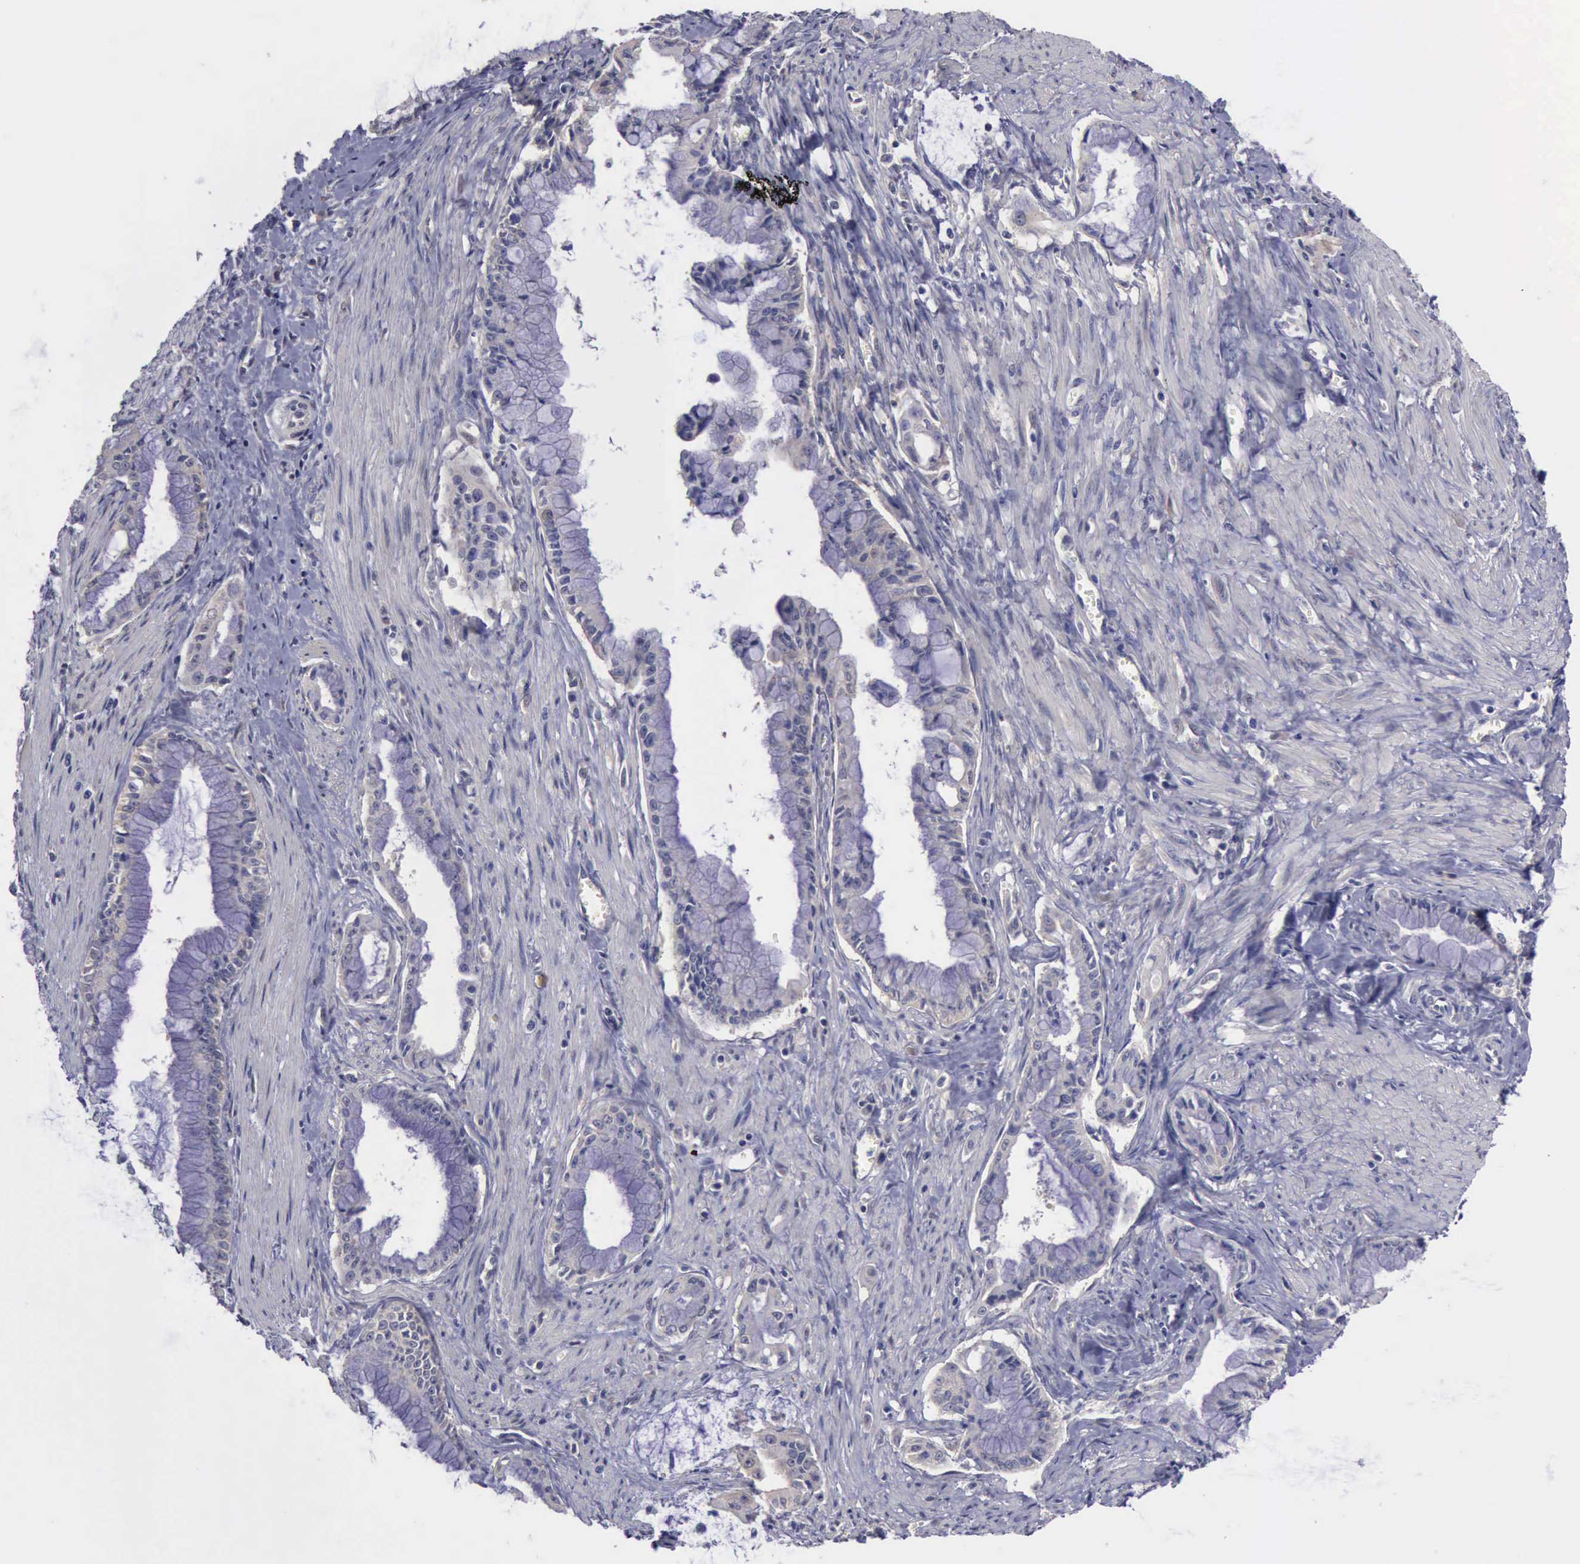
{"staining": {"intensity": "negative", "quantity": "none", "location": "none"}, "tissue": "pancreatic cancer", "cell_type": "Tumor cells", "image_type": "cancer", "snomed": [{"axis": "morphology", "description": "Adenocarcinoma, NOS"}, {"axis": "topography", "description": "Pancreas"}], "caption": "The image reveals no significant positivity in tumor cells of pancreatic cancer (adenocarcinoma).", "gene": "PHKA1", "patient": {"sex": "male", "age": 59}}